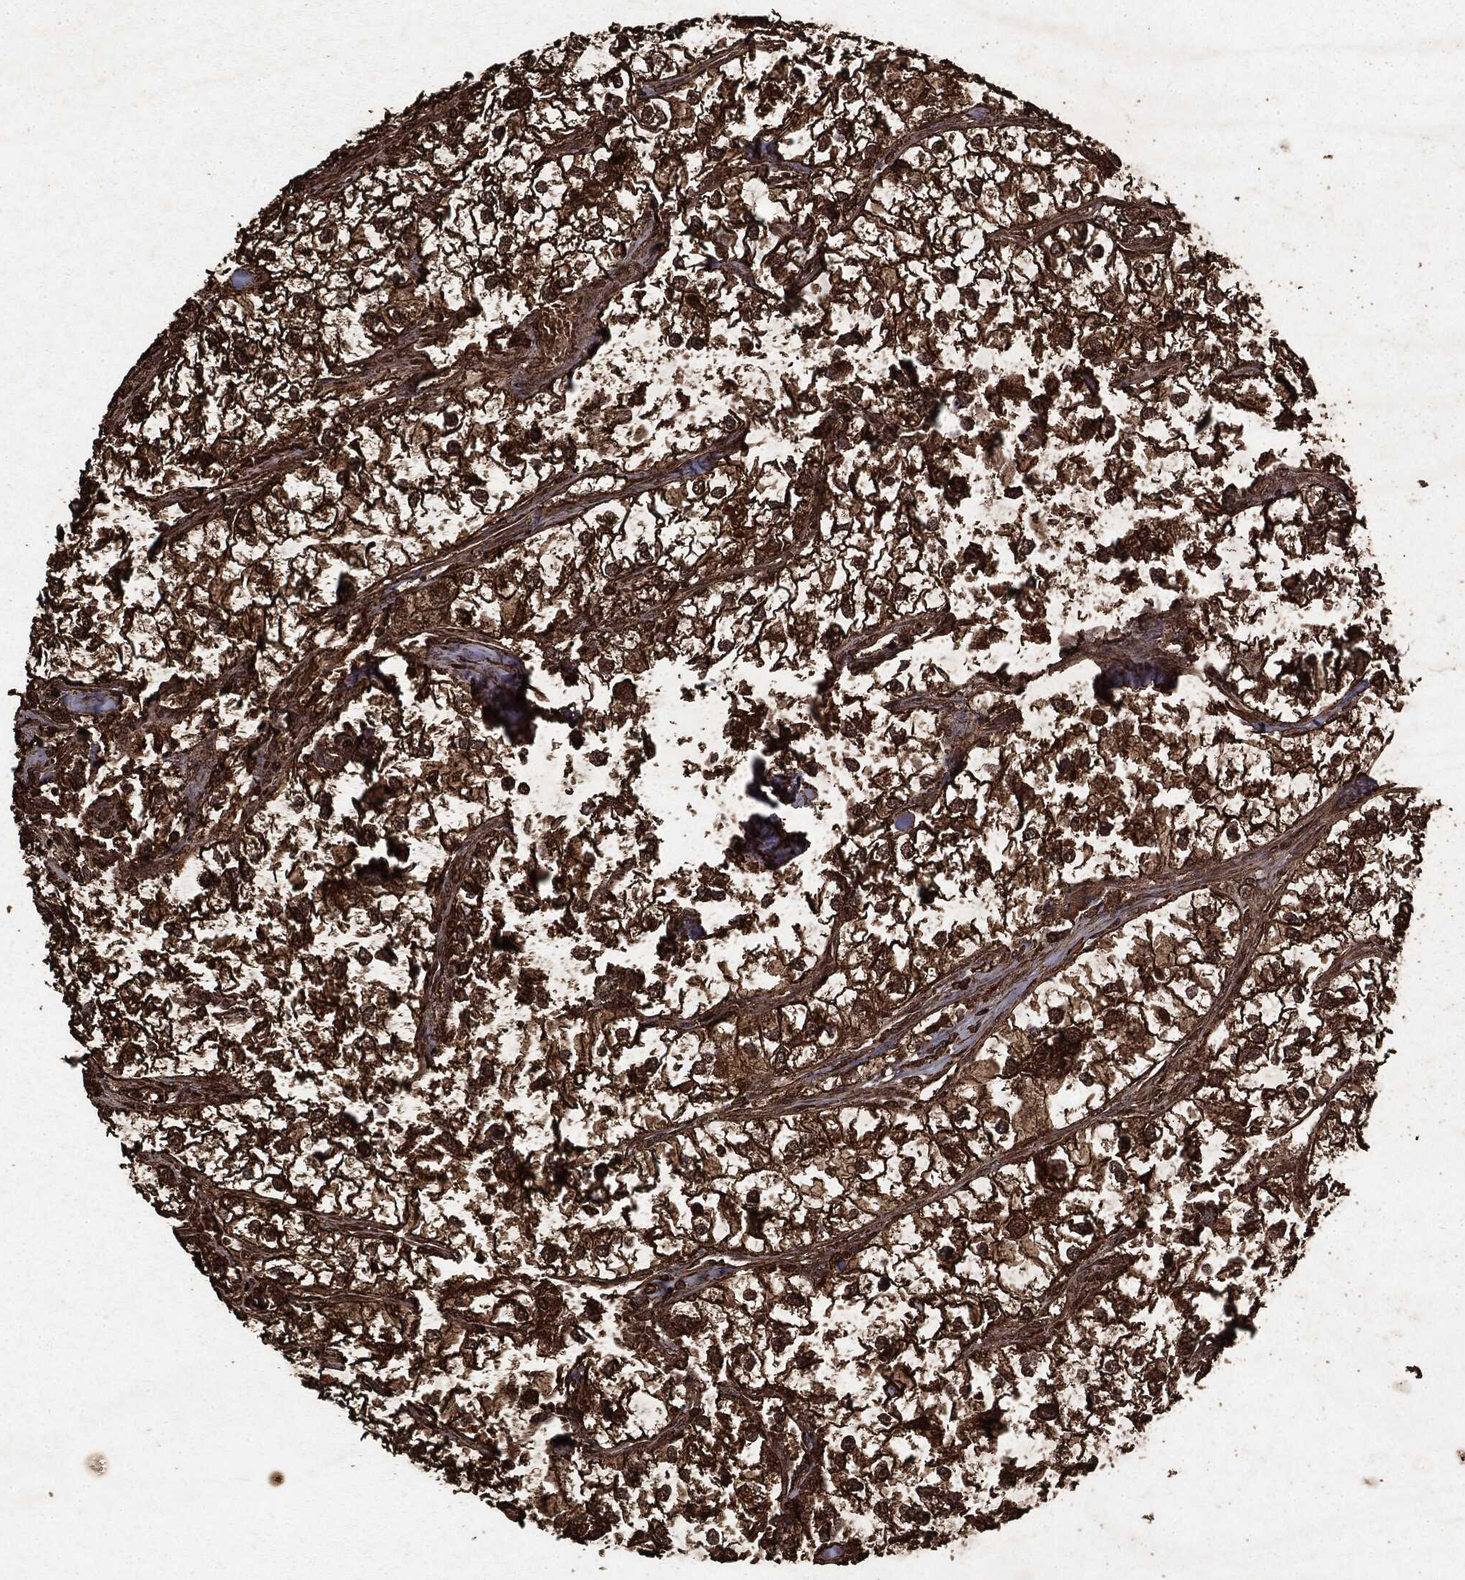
{"staining": {"intensity": "strong", "quantity": ">75%", "location": "cytoplasmic/membranous"}, "tissue": "renal cancer", "cell_type": "Tumor cells", "image_type": "cancer", "snomed": [{"axis": "morphology", "description": "Adenocarcinoma, NOS"}, {"axis": "topography", "description": "Kidney"}], "caption": "This is an image of immunohistochemistry (IHC) staining of renal adenocarcinoma, which shows strong expression in the cytoplasmic/membranous of tumor cells.", "gene": "ARAF", "patient": {"sex": "male", "age": 59}}